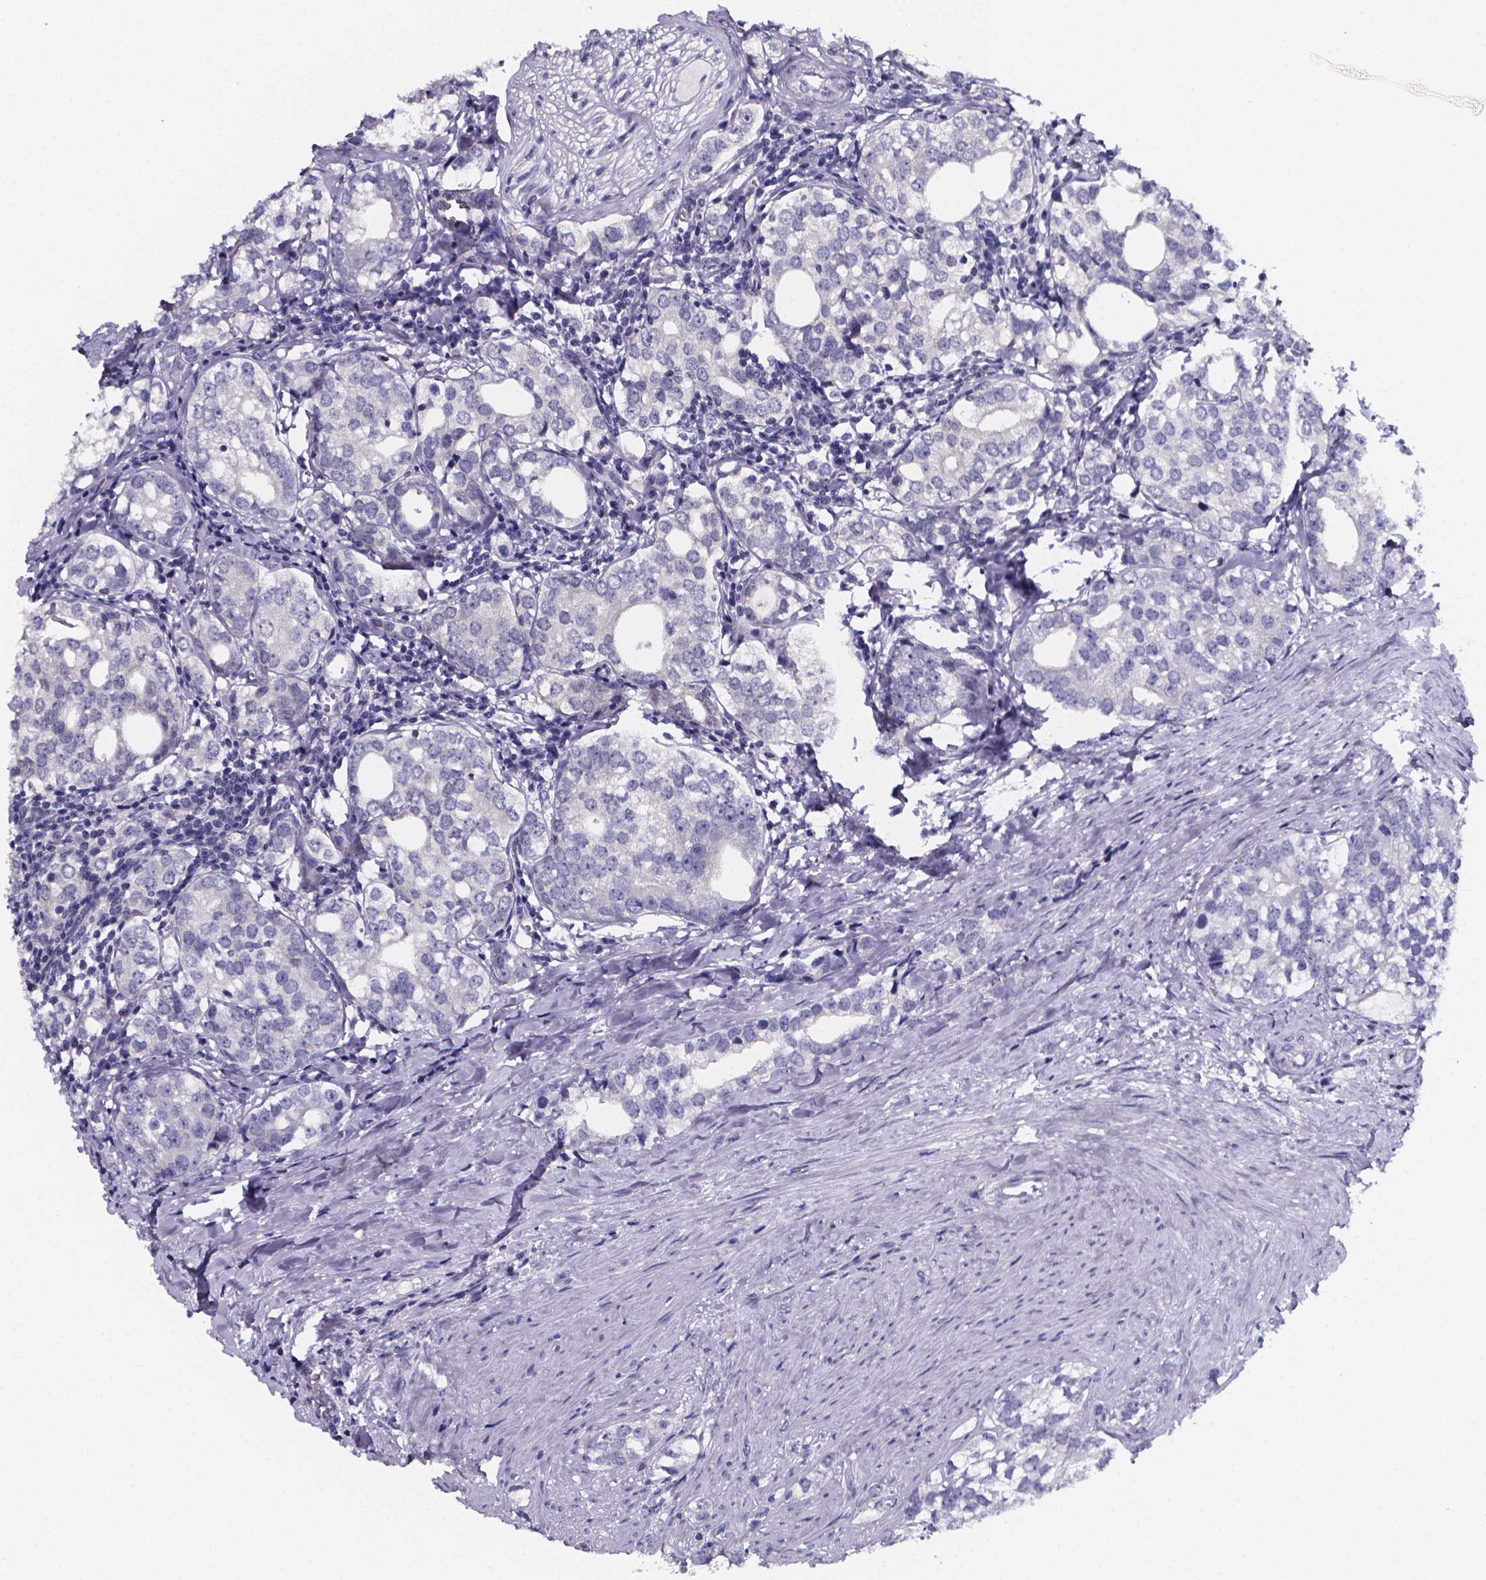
{"staining": {"intensity": "negative", "quantity": "none", "location": "none"}, "tissue": "prostate cancer", "cell_type": "Tumor cells", "image_type": "cancer", "snomed": [{"axis": "morphology", "description": "Adenocarcinoma, NOS"}, {"axis": "topography", "description": "Prostate and seminal vesicle, NOS"}], "caption": "Tumor cells show no significant protein expression in prostate cancer (adenocarcinoma).", "gene": "IZUMO1", "patient": {"sex": "male", "age": 63}}